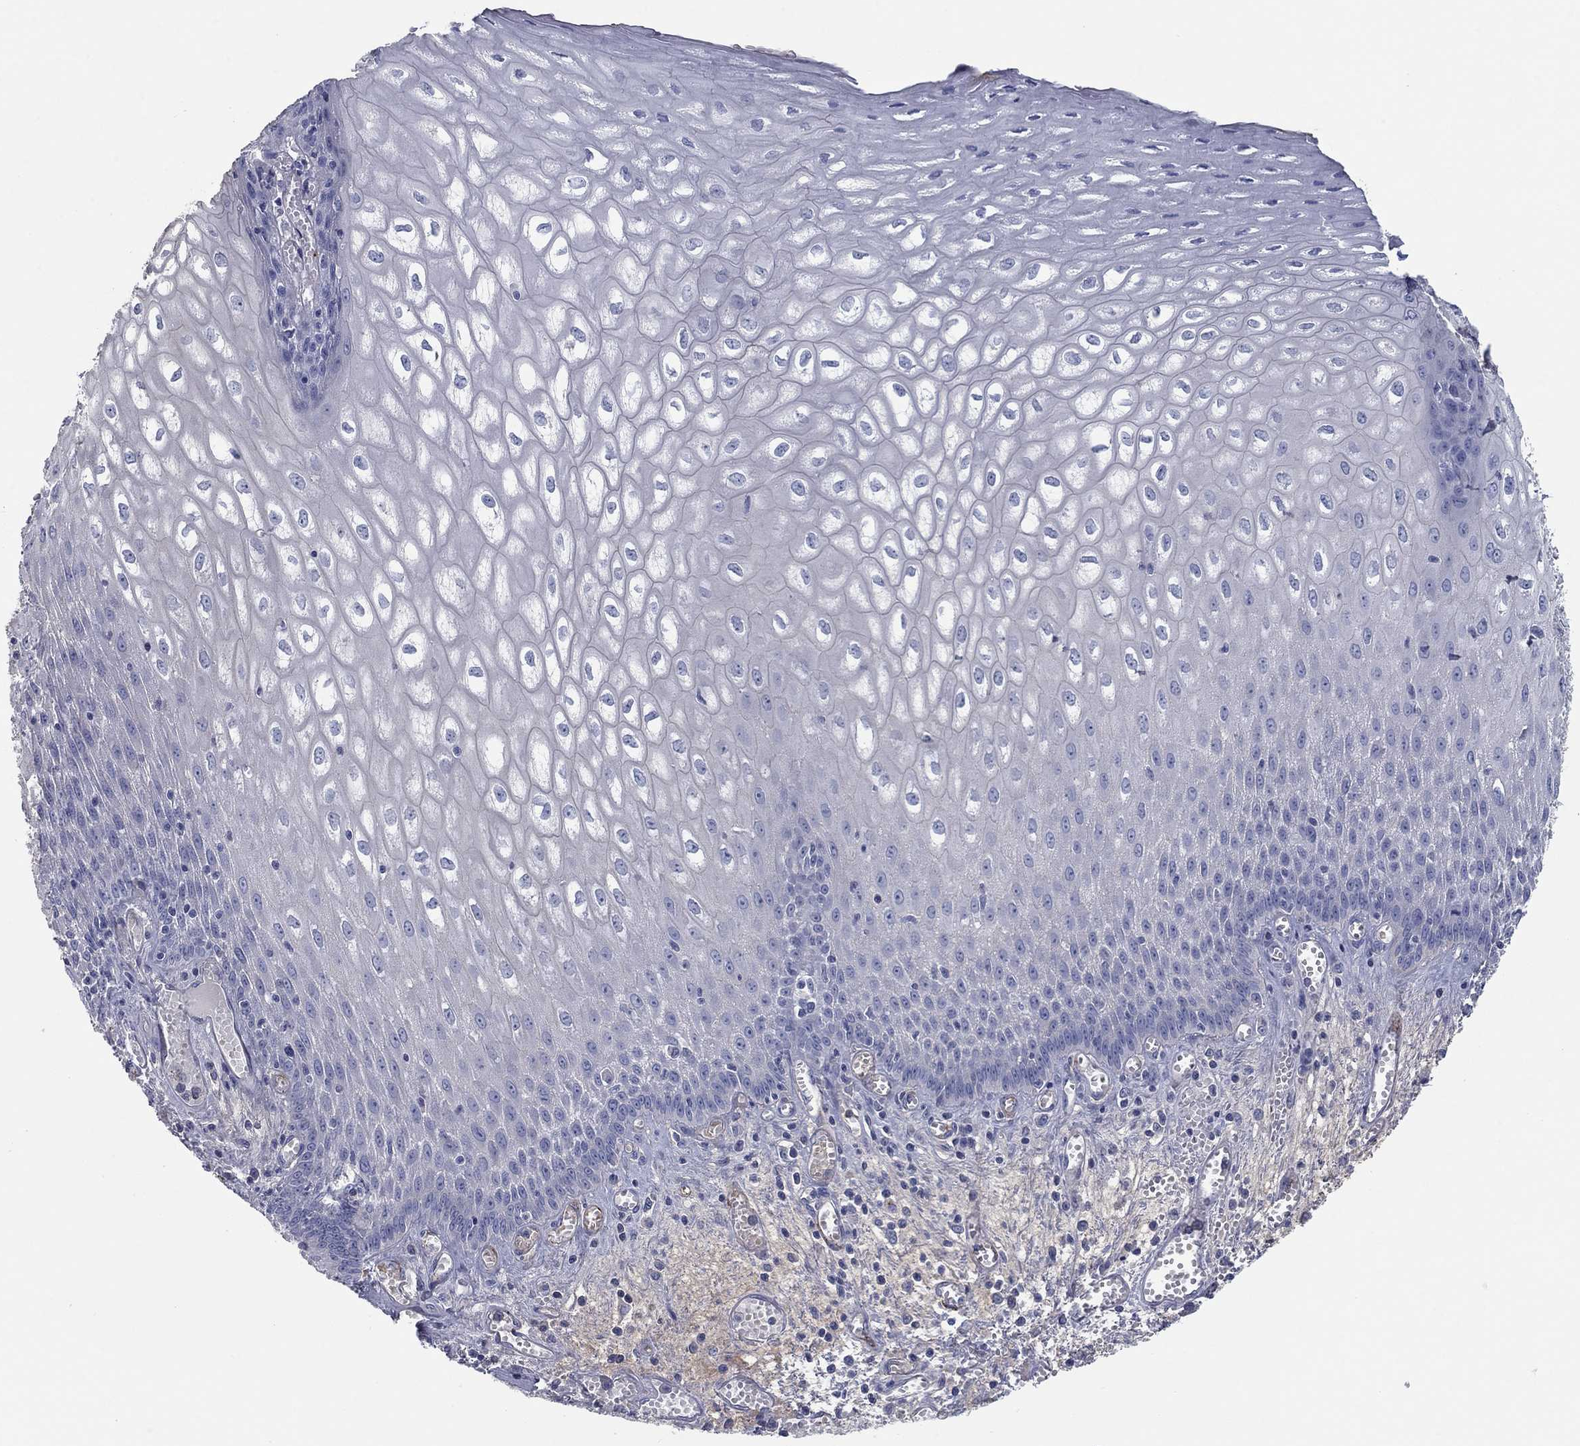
{"staining": {"intensity": "negative", "quantity": "none", "location": "none"}, "tissue": "esophagus", "cell_type": "Squamous epithelial cells", "image_type": "normal", "snomed": [{"axis": "morphology", "description": "Normal tissue, NOS"}, {"axis": "topography", "description": "Esophagus"}], "caption": "Squamous epithelial cells are negative for brown protein staining in benign esophagus. Nuclei are stained in blue.", "gene": "APOC3", "patient": {"sex": "male", "age": 58}}